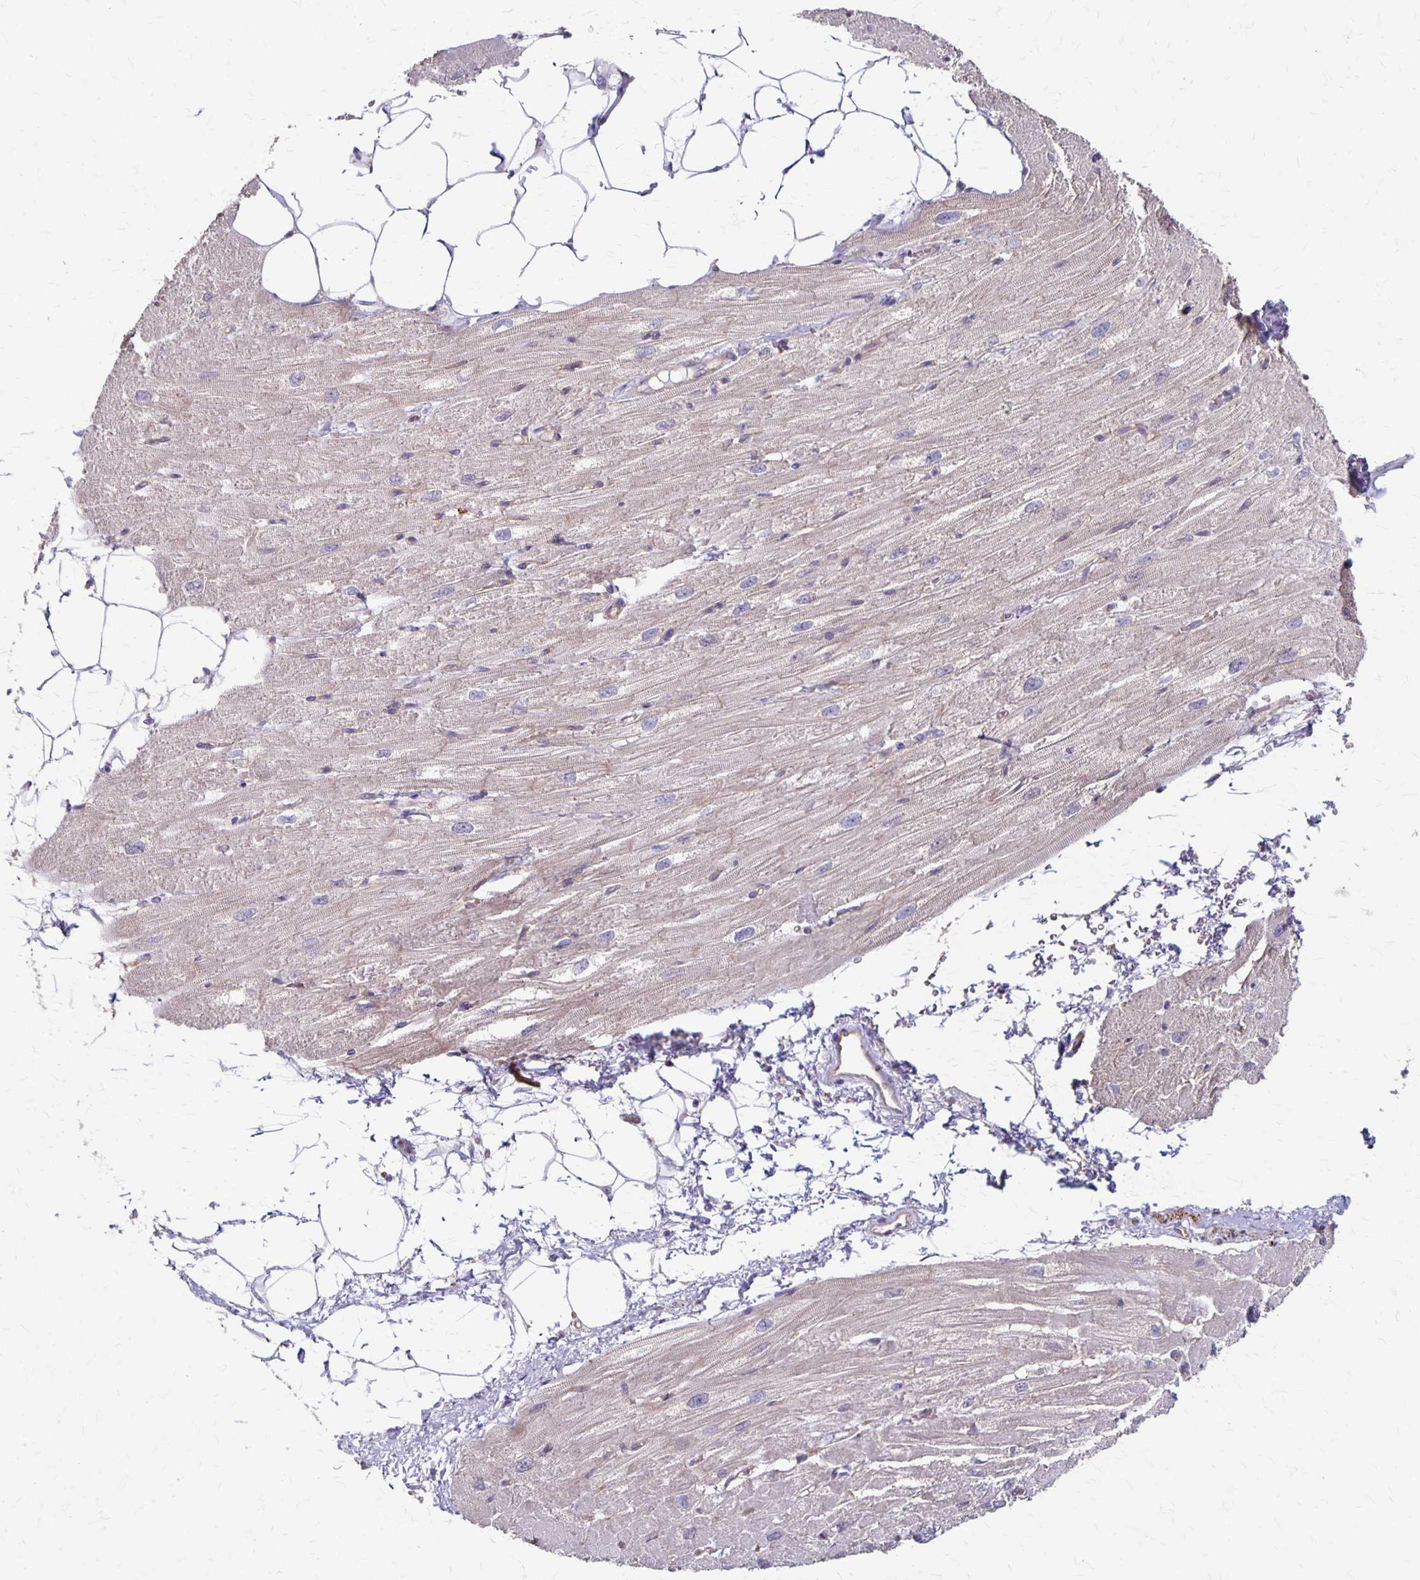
{"staining": {"intensity": "weak", "quantity": "<25%", "location": "cytoplasmic/membranous"}, "tissue": "heart muscle", "cell_type": "Cardiomyocytes", "image_type": "normal", "snomed": [{"axis": "morphology", "description": "Normal tissue, NOS"}, {"axis": "topography", "description": "Heart"}], "caption": "DAB immunohistochemical staining of unremarkable heart muscle reveals no significant positivity in cardiomyocytes.", "gene": "PPP1R3E", "patient": {"sex": "male", "age": 62}}